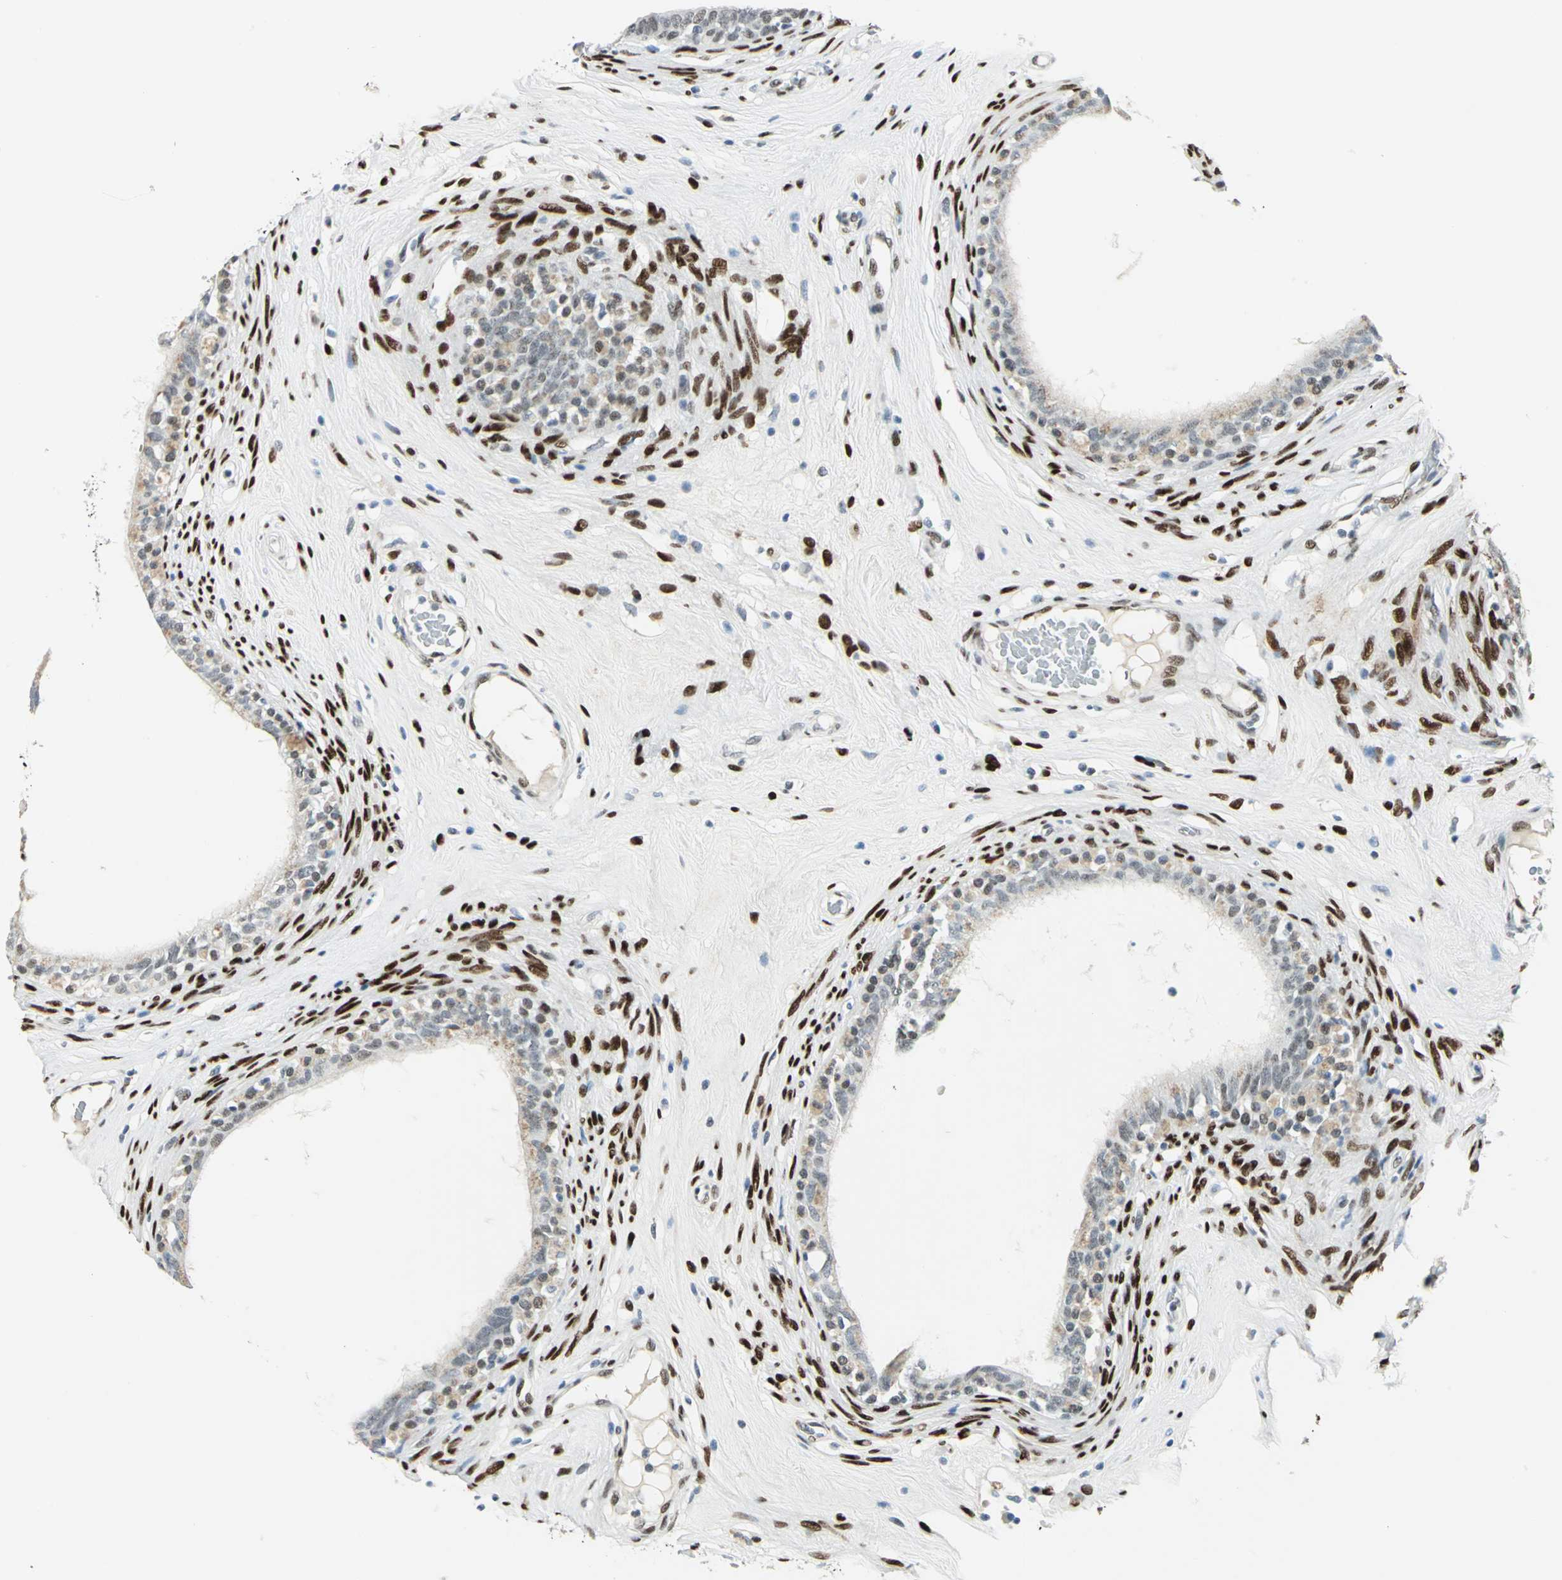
{"staining": {"intensity": "weak", "quantity": "25%-75%", "location": "cytoplasmic/membranous,nuclear"}, "tissue": "epididymis", "cell_type": "Glandular cells", "image_type": "normal", "snomed": [{"axis": "morphology", "description": "Normal tissue, NOS"}, {"axis": "morphology", "description": "Inflammation, NOS"}, {"axis": "topography", "description": "Epididymis"}], "caption": "Immunohistochemistry (IHC) micrograph of normal epididymis stained for a protein (brown), which exhibits low levels of weak cytoplasmic/membranous,nuclear positivity in about 25%-75% of glandular cells.", "gene": "MEIS2", "patient": {"sex": "male", "age": 84}}